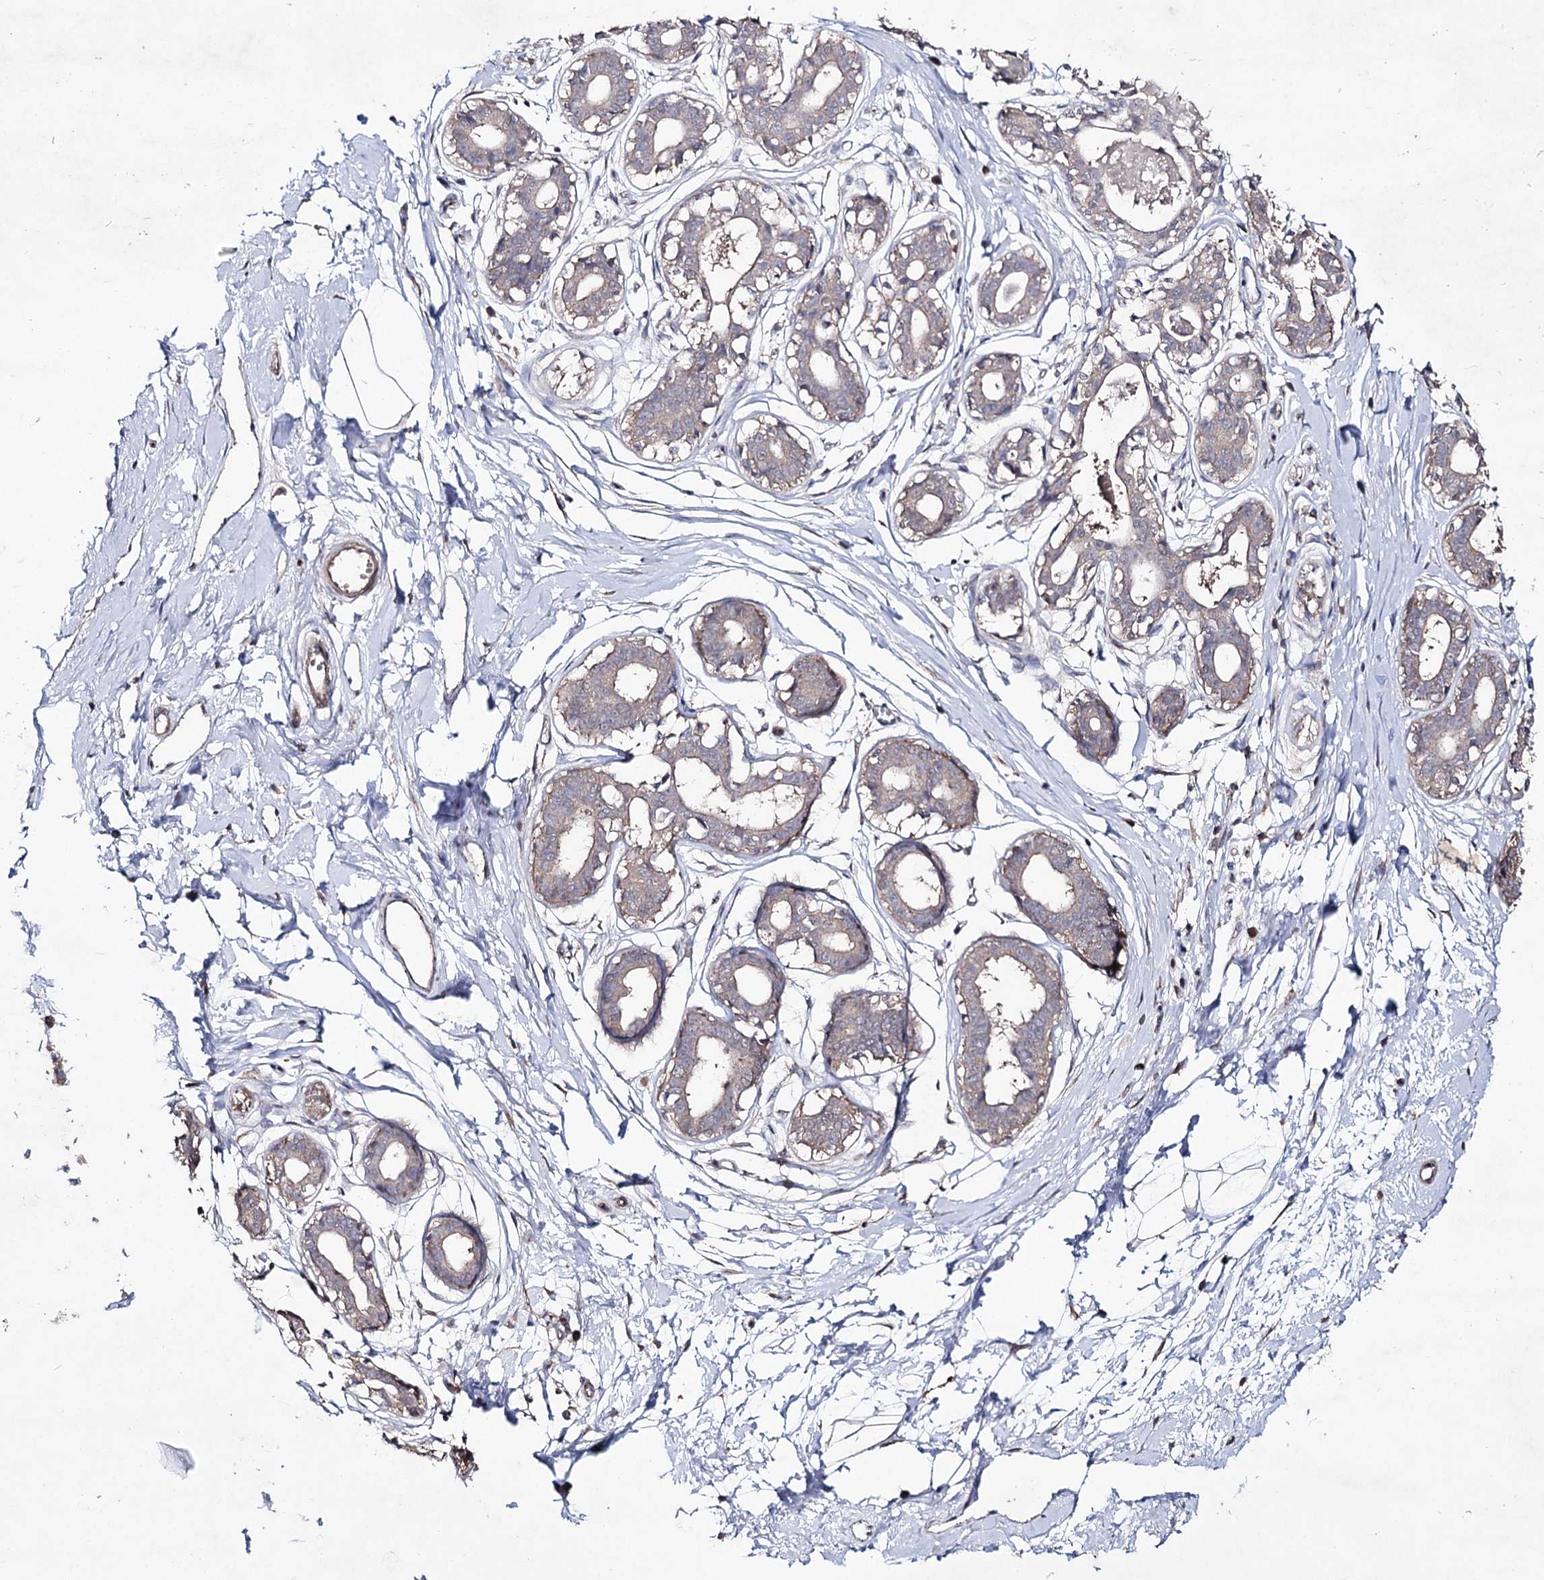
{"staining": {"intensity": "negative", "quantity": "none", "location": "none"}, "tissue": "breast", "cell_type": "Adipocytes", "image_type": "normal", "snomed": [{"axis": "morphology", "description": "Normal tissue, NOS"}, {"axis": "topography", "description": "Breast"}], "caption": "Histopathology image shows no significant protein expression in adipocytes of benign breast. The staining is performed using DAB brown chromogen with nuclei counter-stained in using hematoxylin.", "gene": "SEMA4G", "patient": {"sex": "female", "age": 45}}